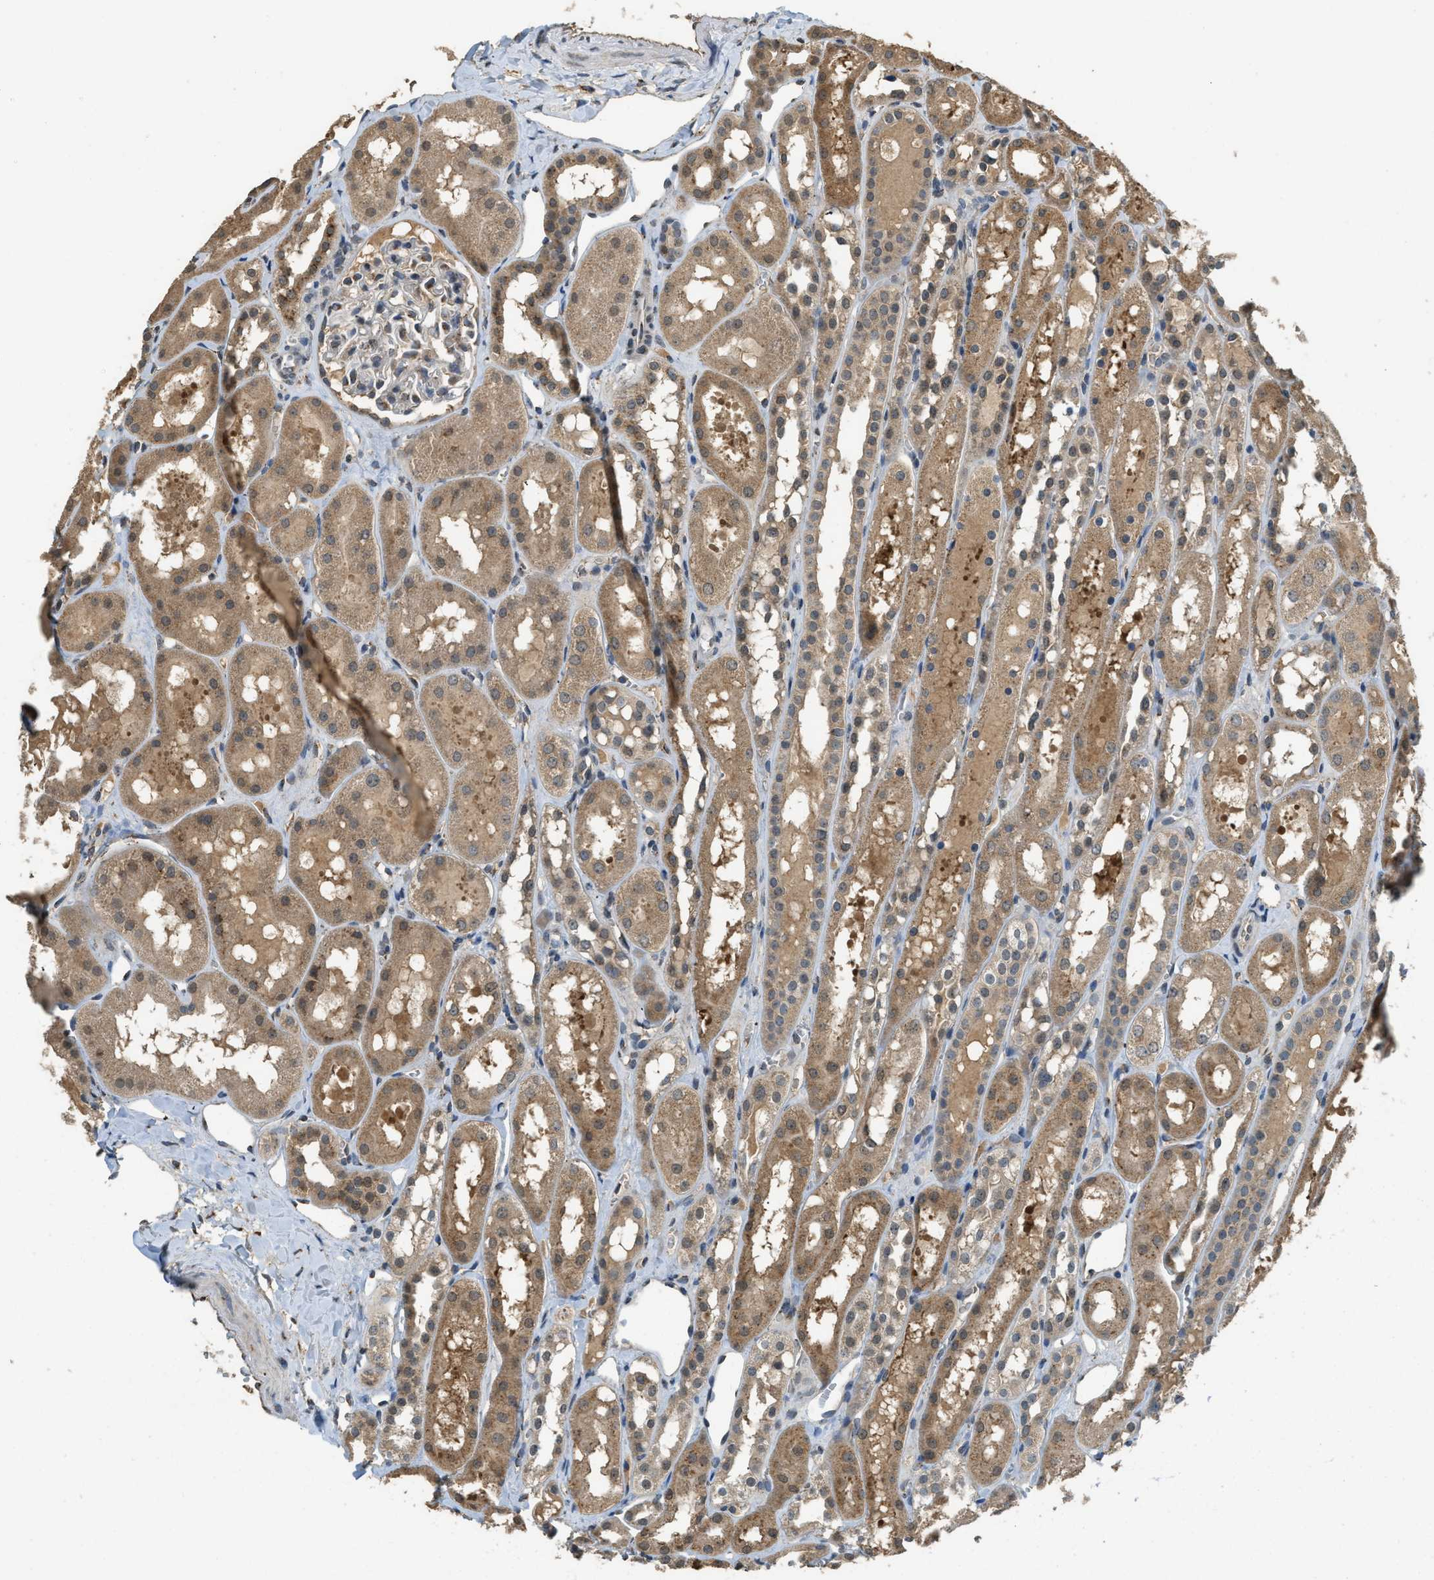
{"staining": {"intensity": "moderate", "quantity": "25%-75%", "location": "cytoplasmic/membranous"}, "tissue": "kidney", "cell_type": "Cells in glomeruli", "image_type": "normal", "snomed": [{"axis": "morphology", "description": "Normal tissue, NOS"}, {"axis": "topography", "description": "Kidney"}, {"axis": "topography", "description": "Urinary bladder"}], "caption": "Brown immunohistochemical staining in normal human kidney displays moderate cytoplasmic/membranous expression in approximately 25%-75% of cells in glomeruli. (IHC, brightfield microscopy, high magnification).", "gene": "IPO7", "patient": {"sex": "male", "age": 16}}